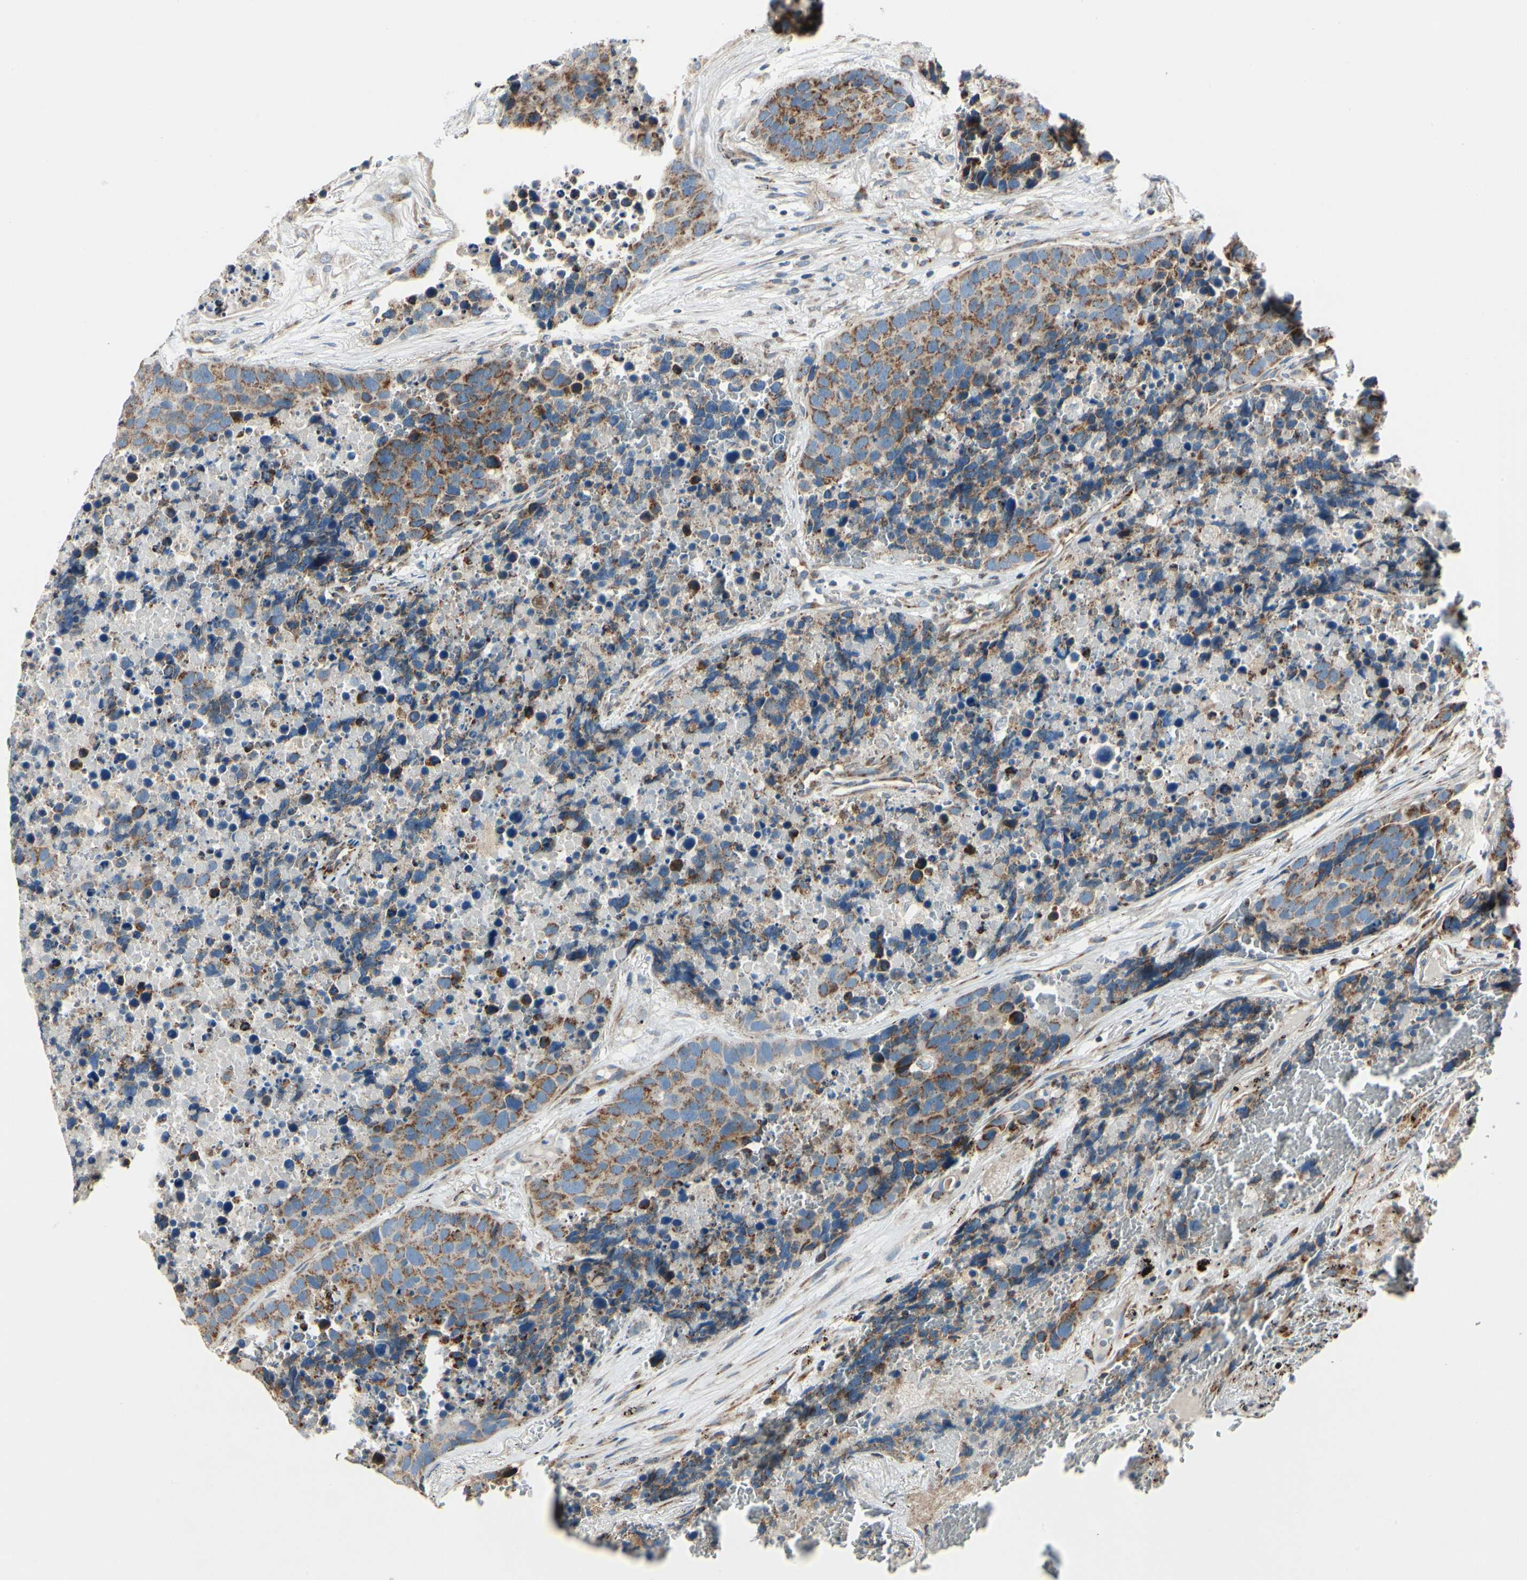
{"staining": {"intensity": "moderate", "quantity": ">75%", "location": "cytoplasmic/membranous"}, "tissue": "carcinoid", "cell_type": "Tumor cells", "image_type": "cancer", "snomed": [{"axis": "morphology", "description": "Carcinoid, malignant, NOS"}, {"axis": "topography", "description": "Lung"}], "caption": "Carcinoid (malignant) tissue demonstrates moderate cytoplasmic/membranous expression in approximately >75% of tumor cells", "gene": "MRPL9", "patient": {"sex": "male", "age": 60}}